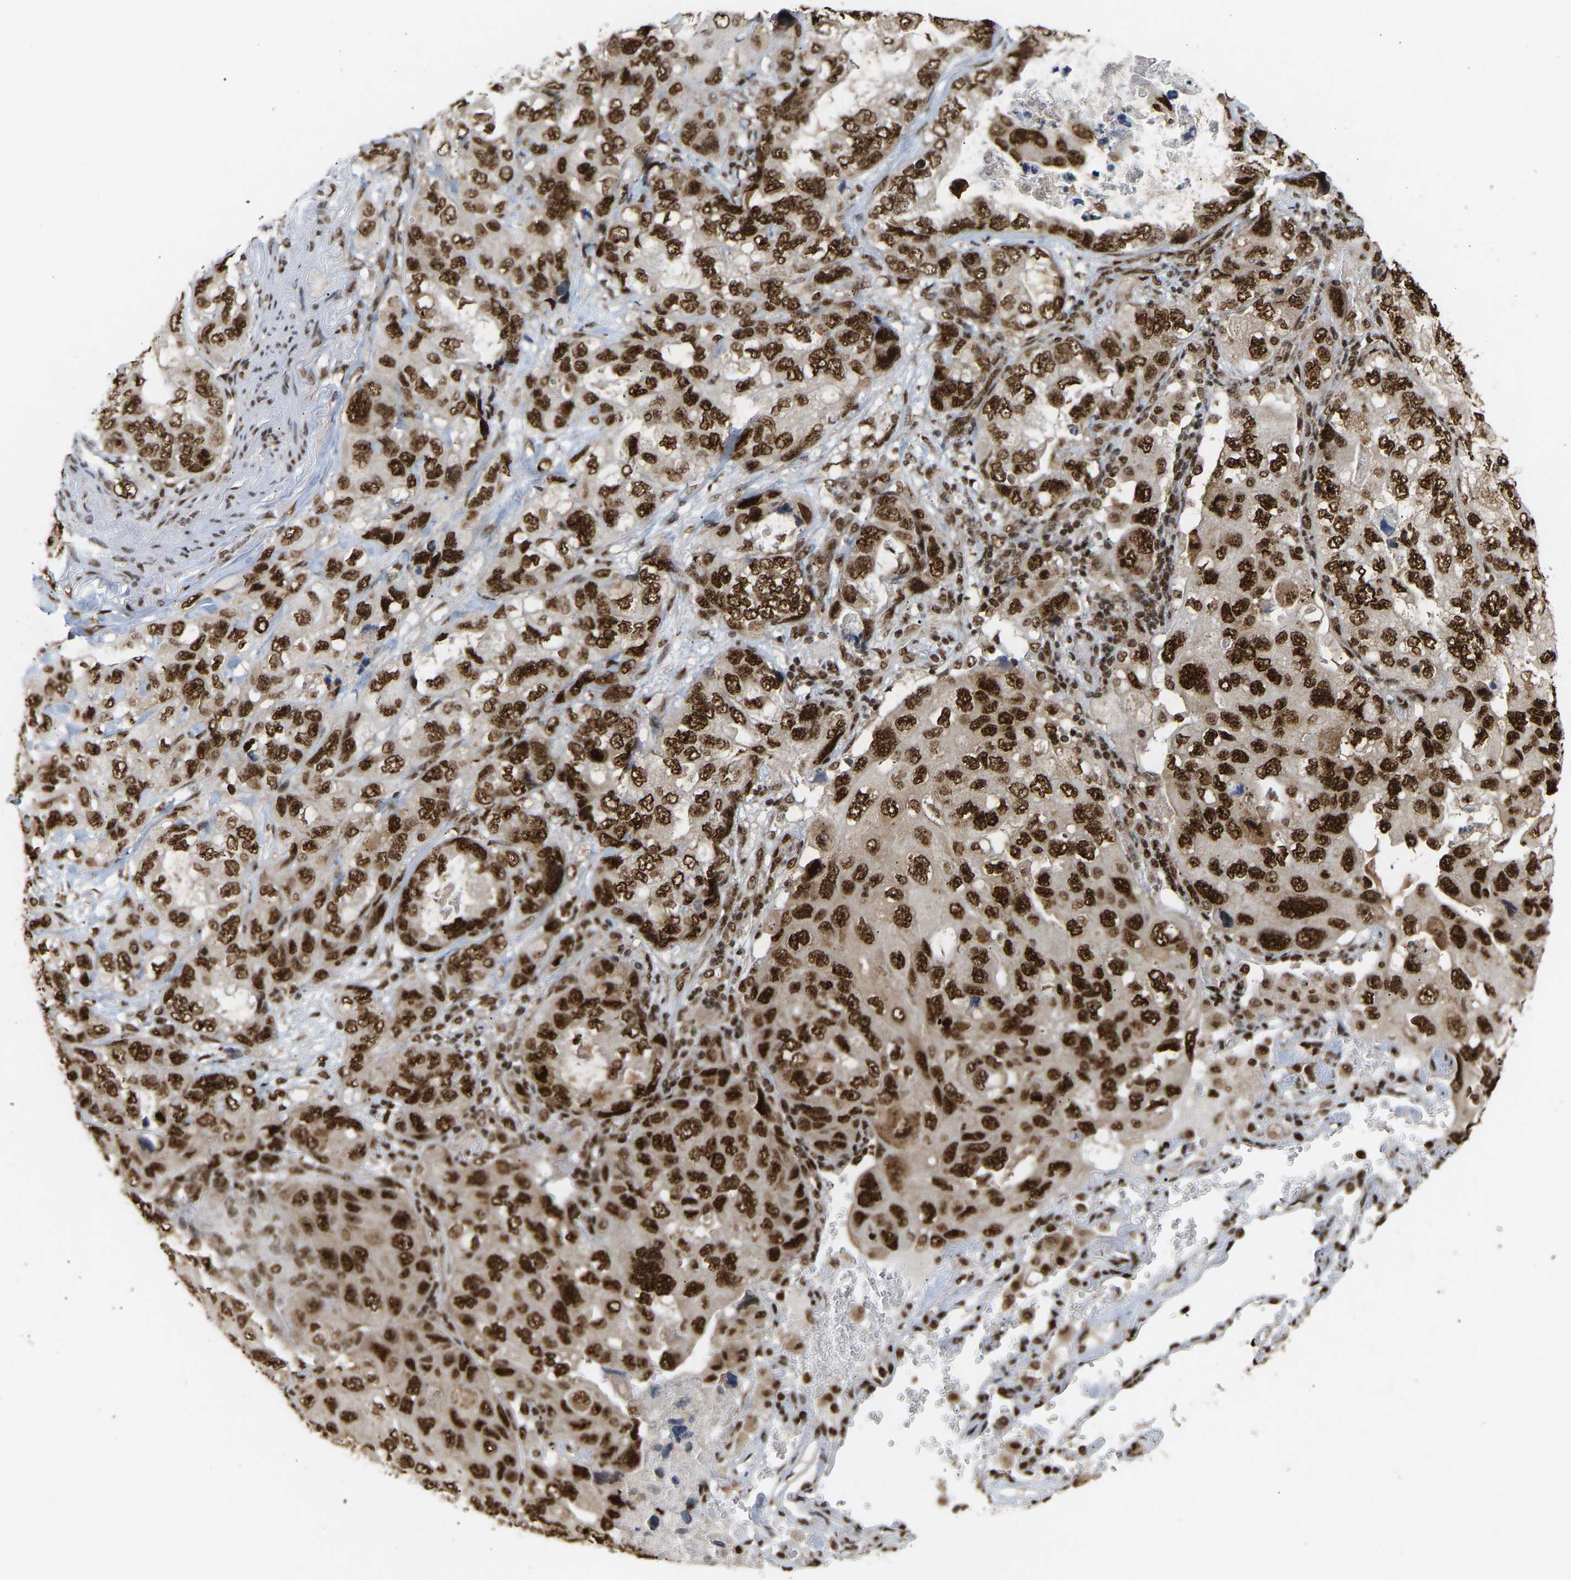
{"staining": {"intensity": "strong", "quantity": ">75%", "location": "nuclear"}, "tissue": "lung cancer", "cell_type": "Tumor cells", "image_type": "cancer", "snomed": [{"axis": "morphology", "description": "Squamous cell carcinoma, NOS"}, {"axis": "topography", "description": "Lung"}], "caption": "Tumor cells exhibit strong nuclear staining in approximately >75% of cells in squamous cell carcinoma (lung). Ihc stains the protein of interest in brown and the nuclei are stained blue.", "gene": "ALYREF", "patient": {"sex": "female", "age": 73}}